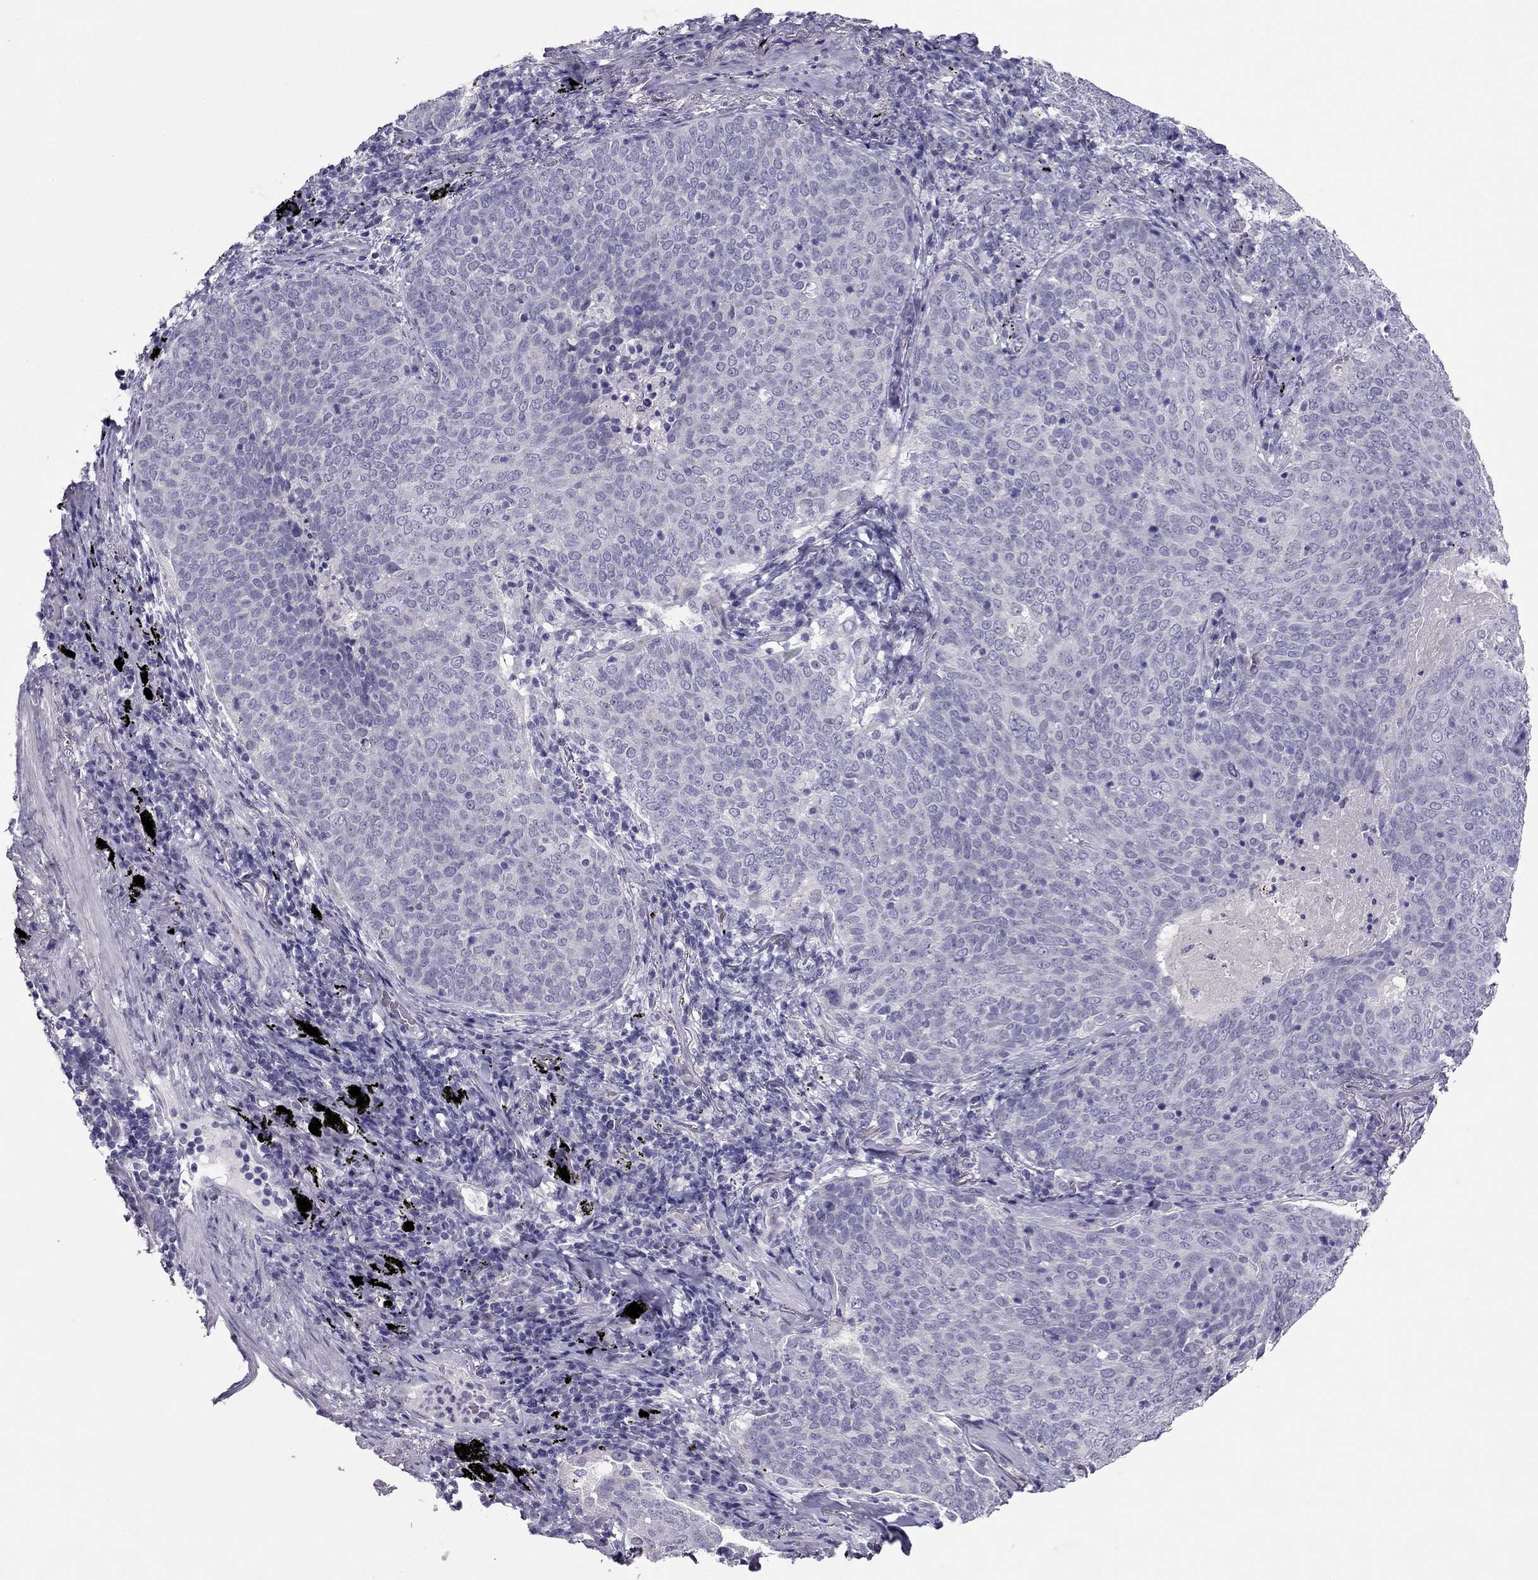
{"staining": {"intensity": "negative", "quantity": "none", "location": "none"}, "tissue": "lung cancer", "cell_type": "Tumor cells", "image_type": "cancer", "snomed": [{"axis": "morphology", "description": "Squamous cell carcinoma, NOS"}, {"axis": "topography", "description": "Lung"}], "caption": "This is an immunohistochemistry (IHC) image of human squamous cell carcinoma (lung). There is no positivity in tumor cells.", "gene": "PDE6A", "patient": {"sex": "male", "age": 82}}